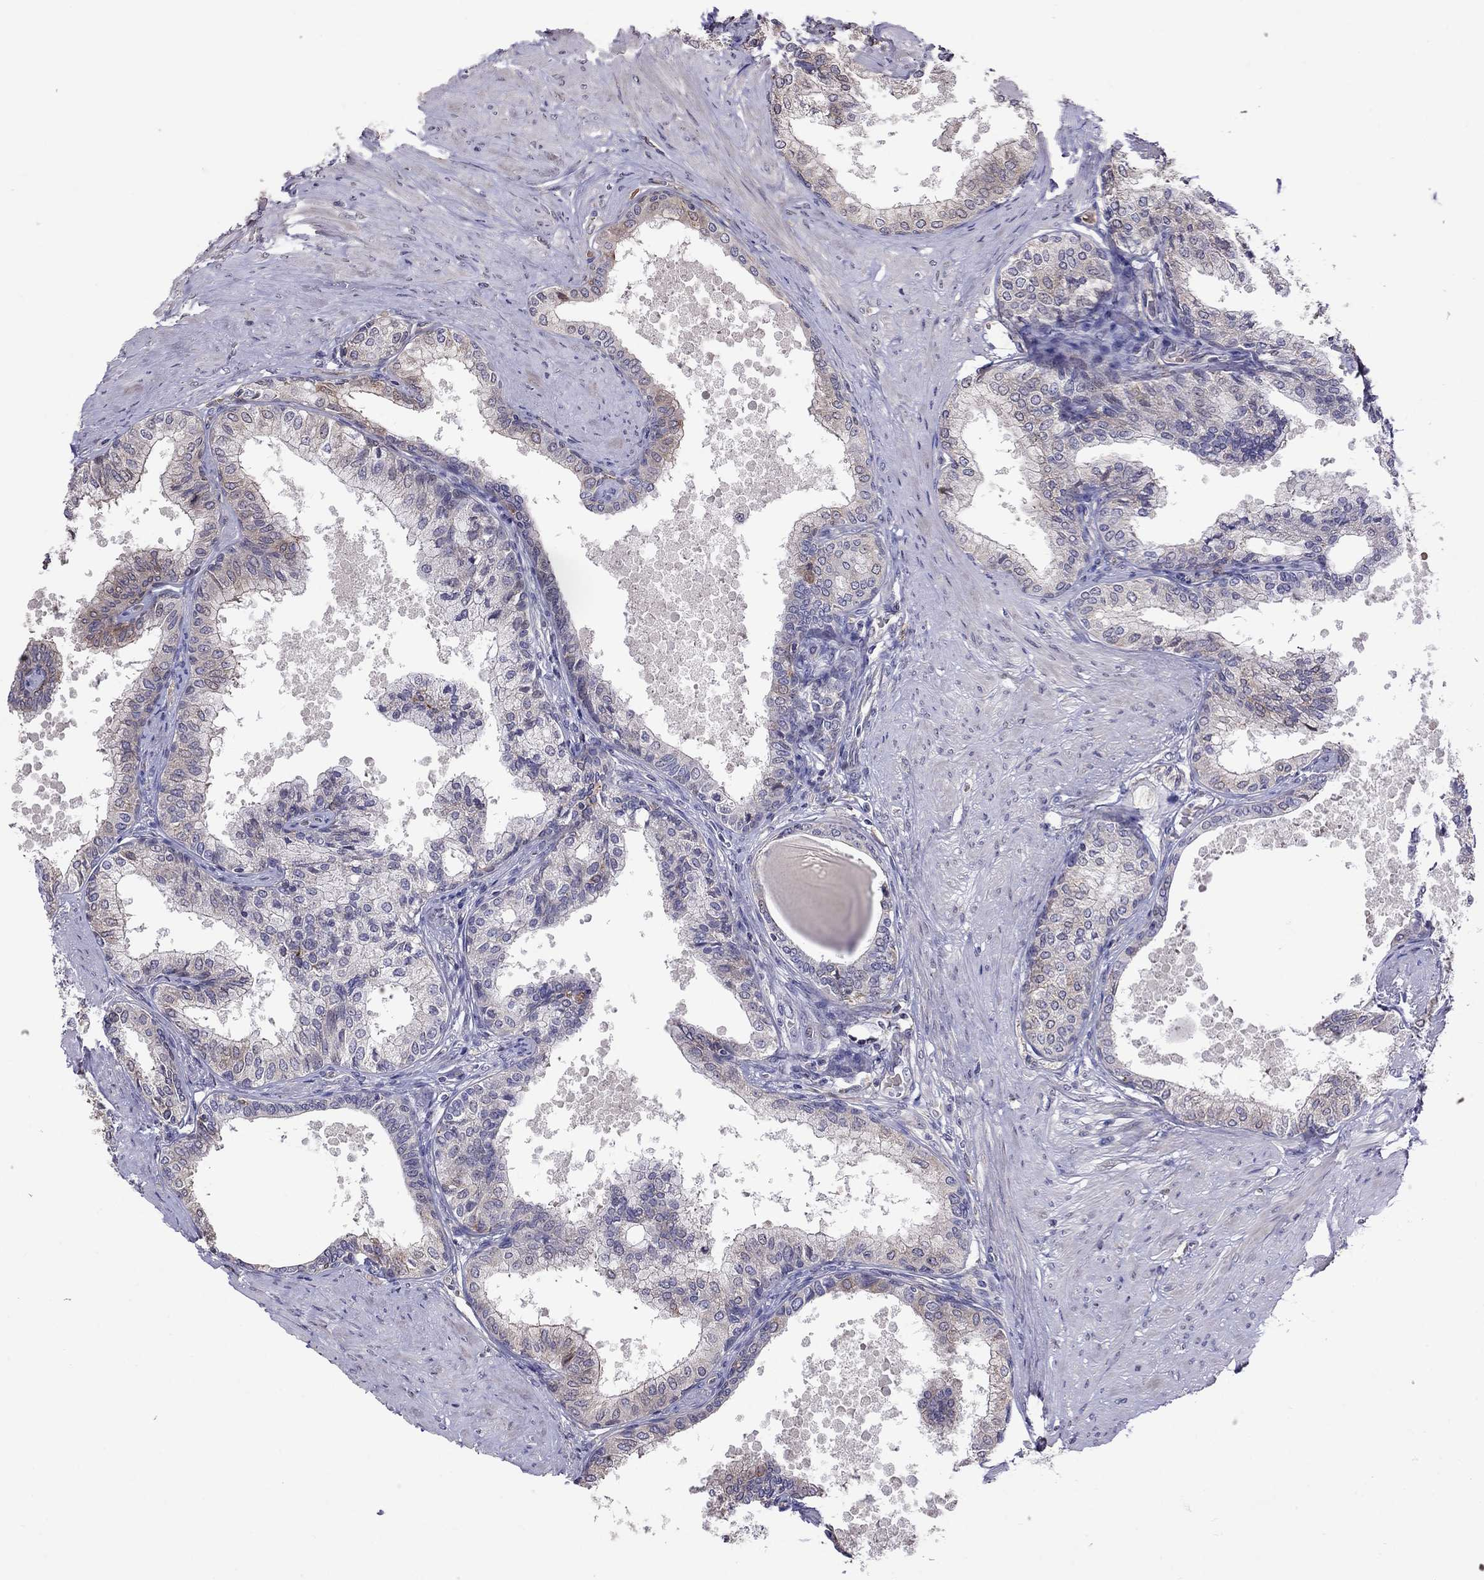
{"staining": {"intensity": "weak", "quantity": "<25%", "location": "cytoplasmic/membranous"}, "tissue": "prostate", "cell_type": "Glandular cells", "image_type": "normal", "snomed": [{"axis": "morphology", "description": "Normal tissue, NOS"}, {"axis": "topography", "description": "Prostate"}], "caption": "Glandular cells are negative for protein expression in normal human prostate. (DAB (3,3'-diaminobenzidine) immunohistochemistry (IHC) visualized using brightfield microscopy, high magnification).", "gene": "ADAM28", "patient": {"sex": "male", "age": 63}}